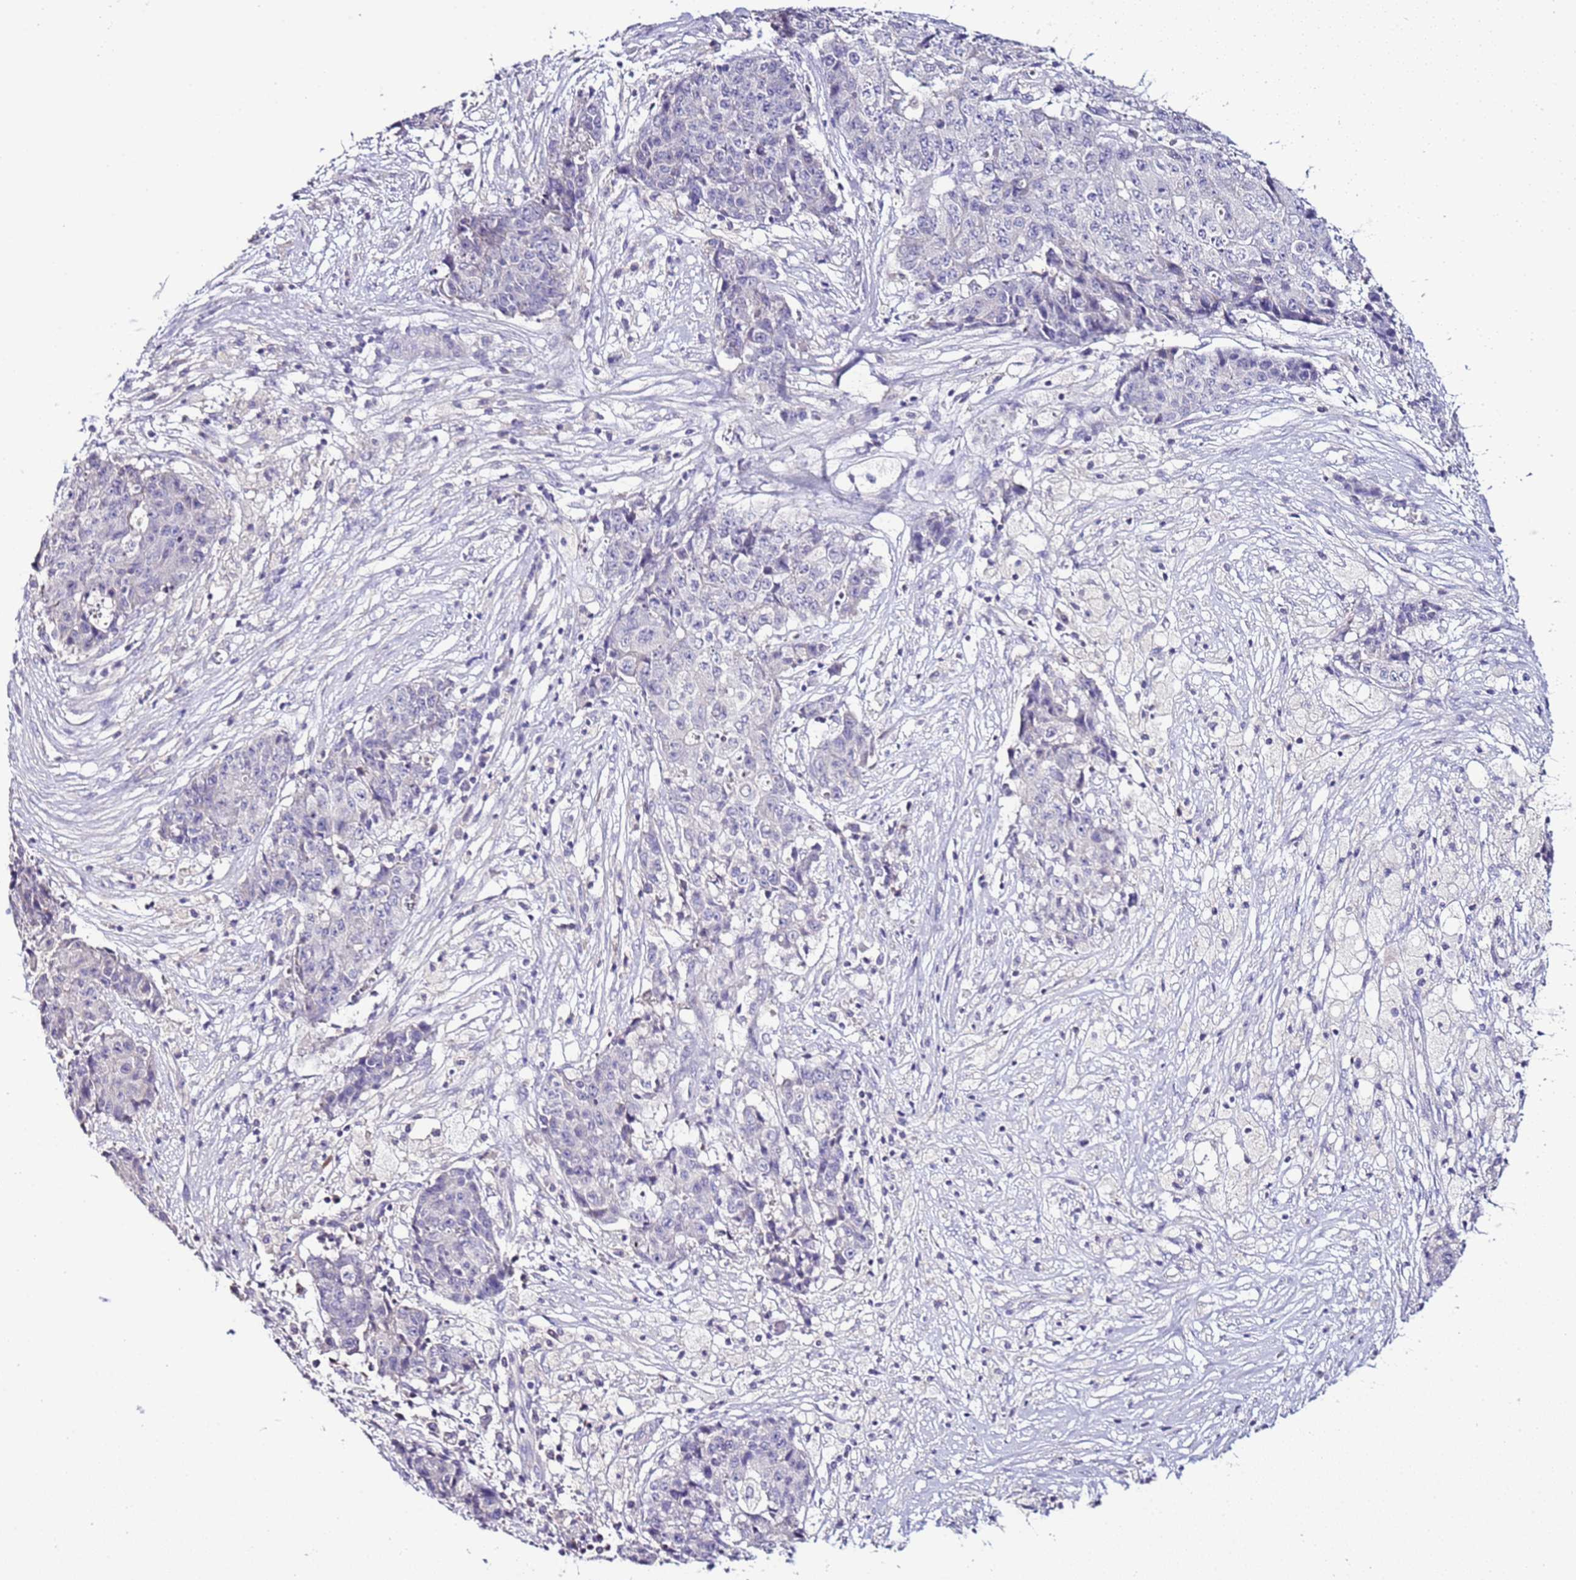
{"staining": {"intensity": "negative", "quantity": "none", "location": "none"}, "tissue": "ovarian cancer", "cell_type": "Tumor cells", "image_type": "cancer", "snomed": [{"axis": "morphology", "description": "Carcinoma, endometroid"}, {"axis": "topography", "description": "Ovary"}], "caption": "The histopathology image reveals no significant positivity in tumor cells of ovarian cancer.", "gene": "IL2RG", "patient": {"sex": "female", "age": 42}}